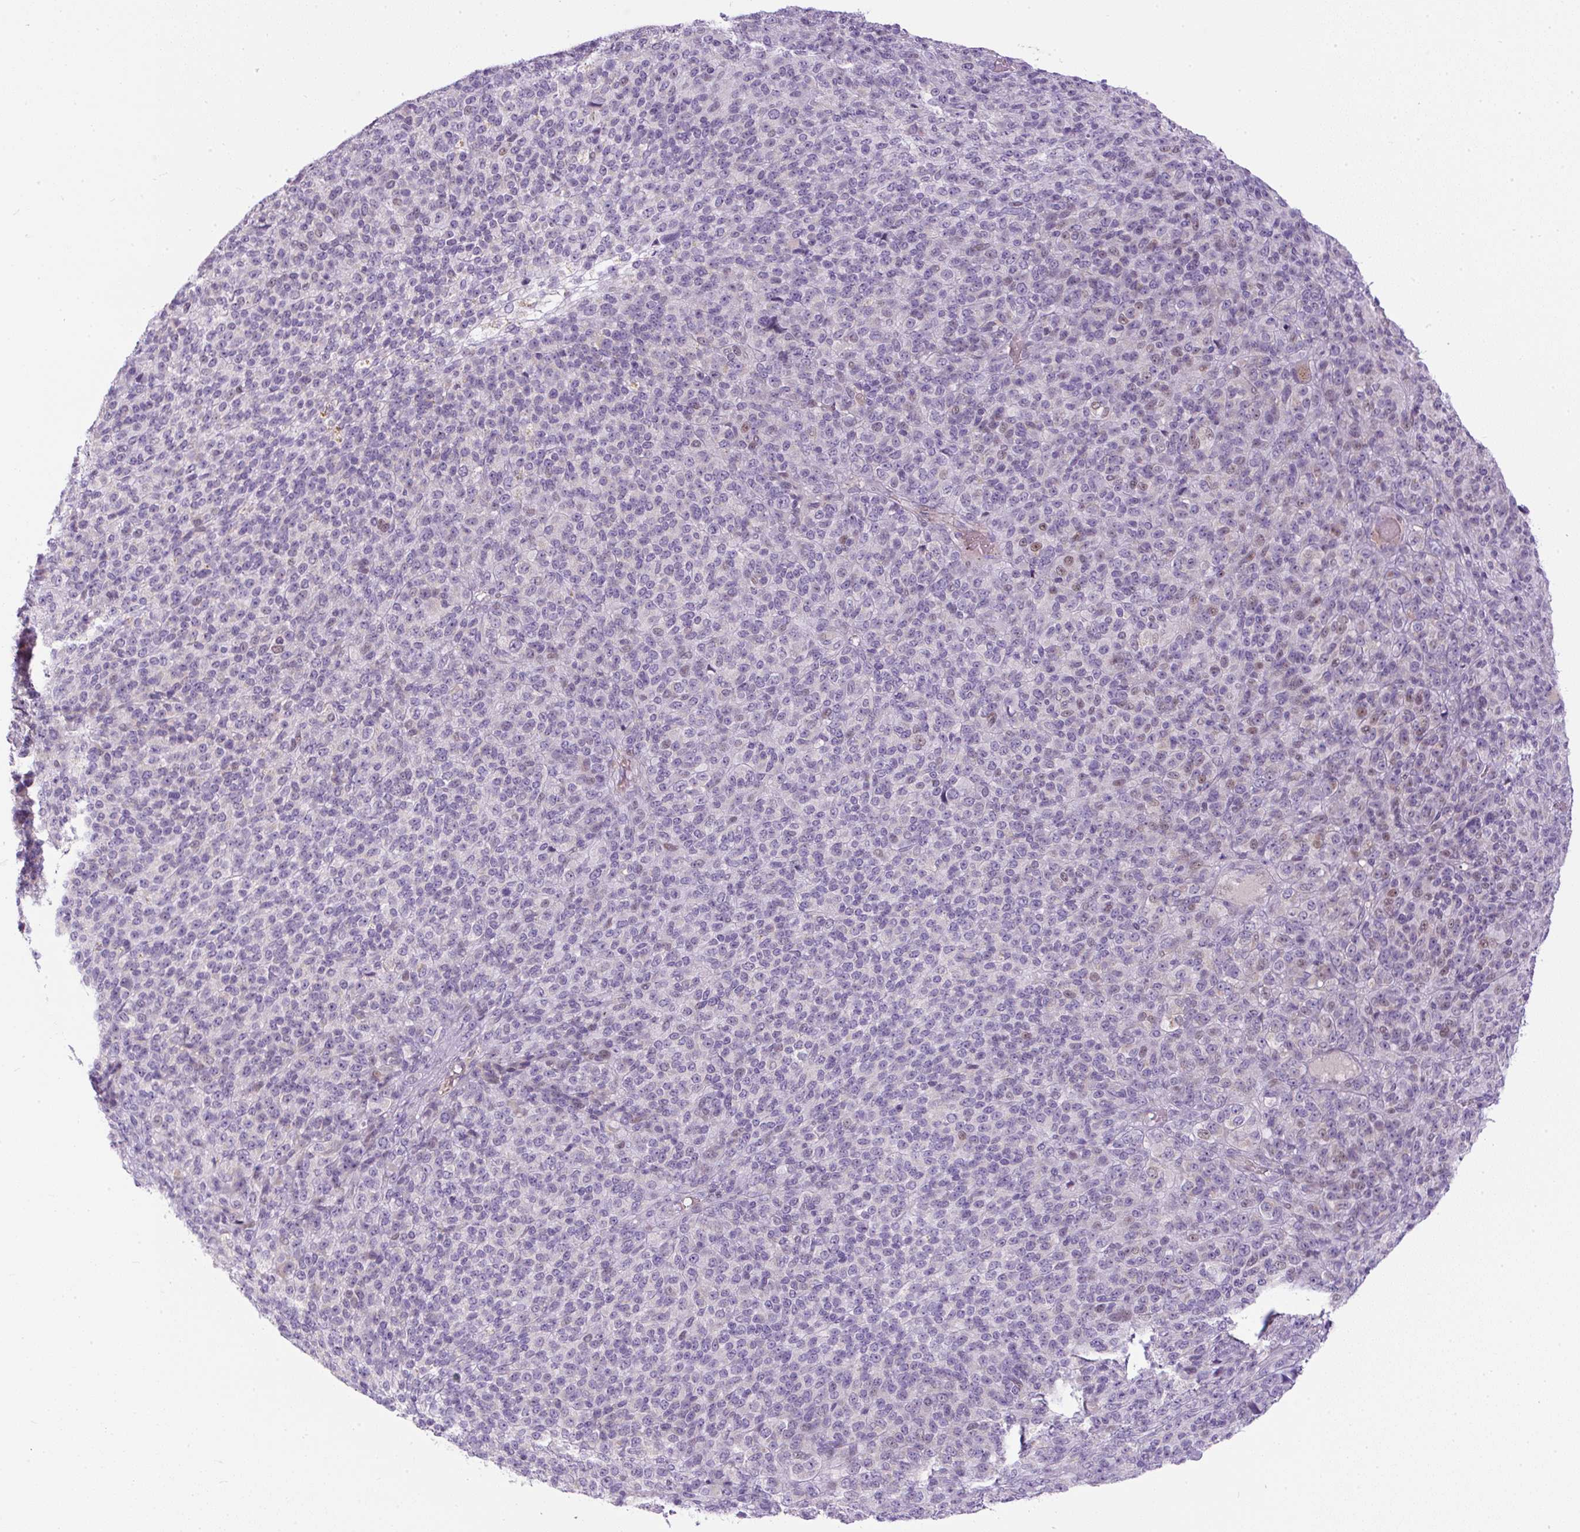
{"staining": {"intensity": "negative", "quantity": "none", "location": "none"}, "tissue": "melanoma", "cell_type": "Tumor cells", "image_type": "cancer", "snomed": [{"axis": "morphology", "description": "Malignant melanoma, Metastatic site"}, {"axis": "topography", "description": "Brain"}], "caption": "This micrograph is of melanoma stained with IHC to label a protein in brown with the nuclei are counter-stained blue. There is no positivity in tumor cells.", "gene": "FGFBP3", "patient": {"sex": "female", "age": 56}}